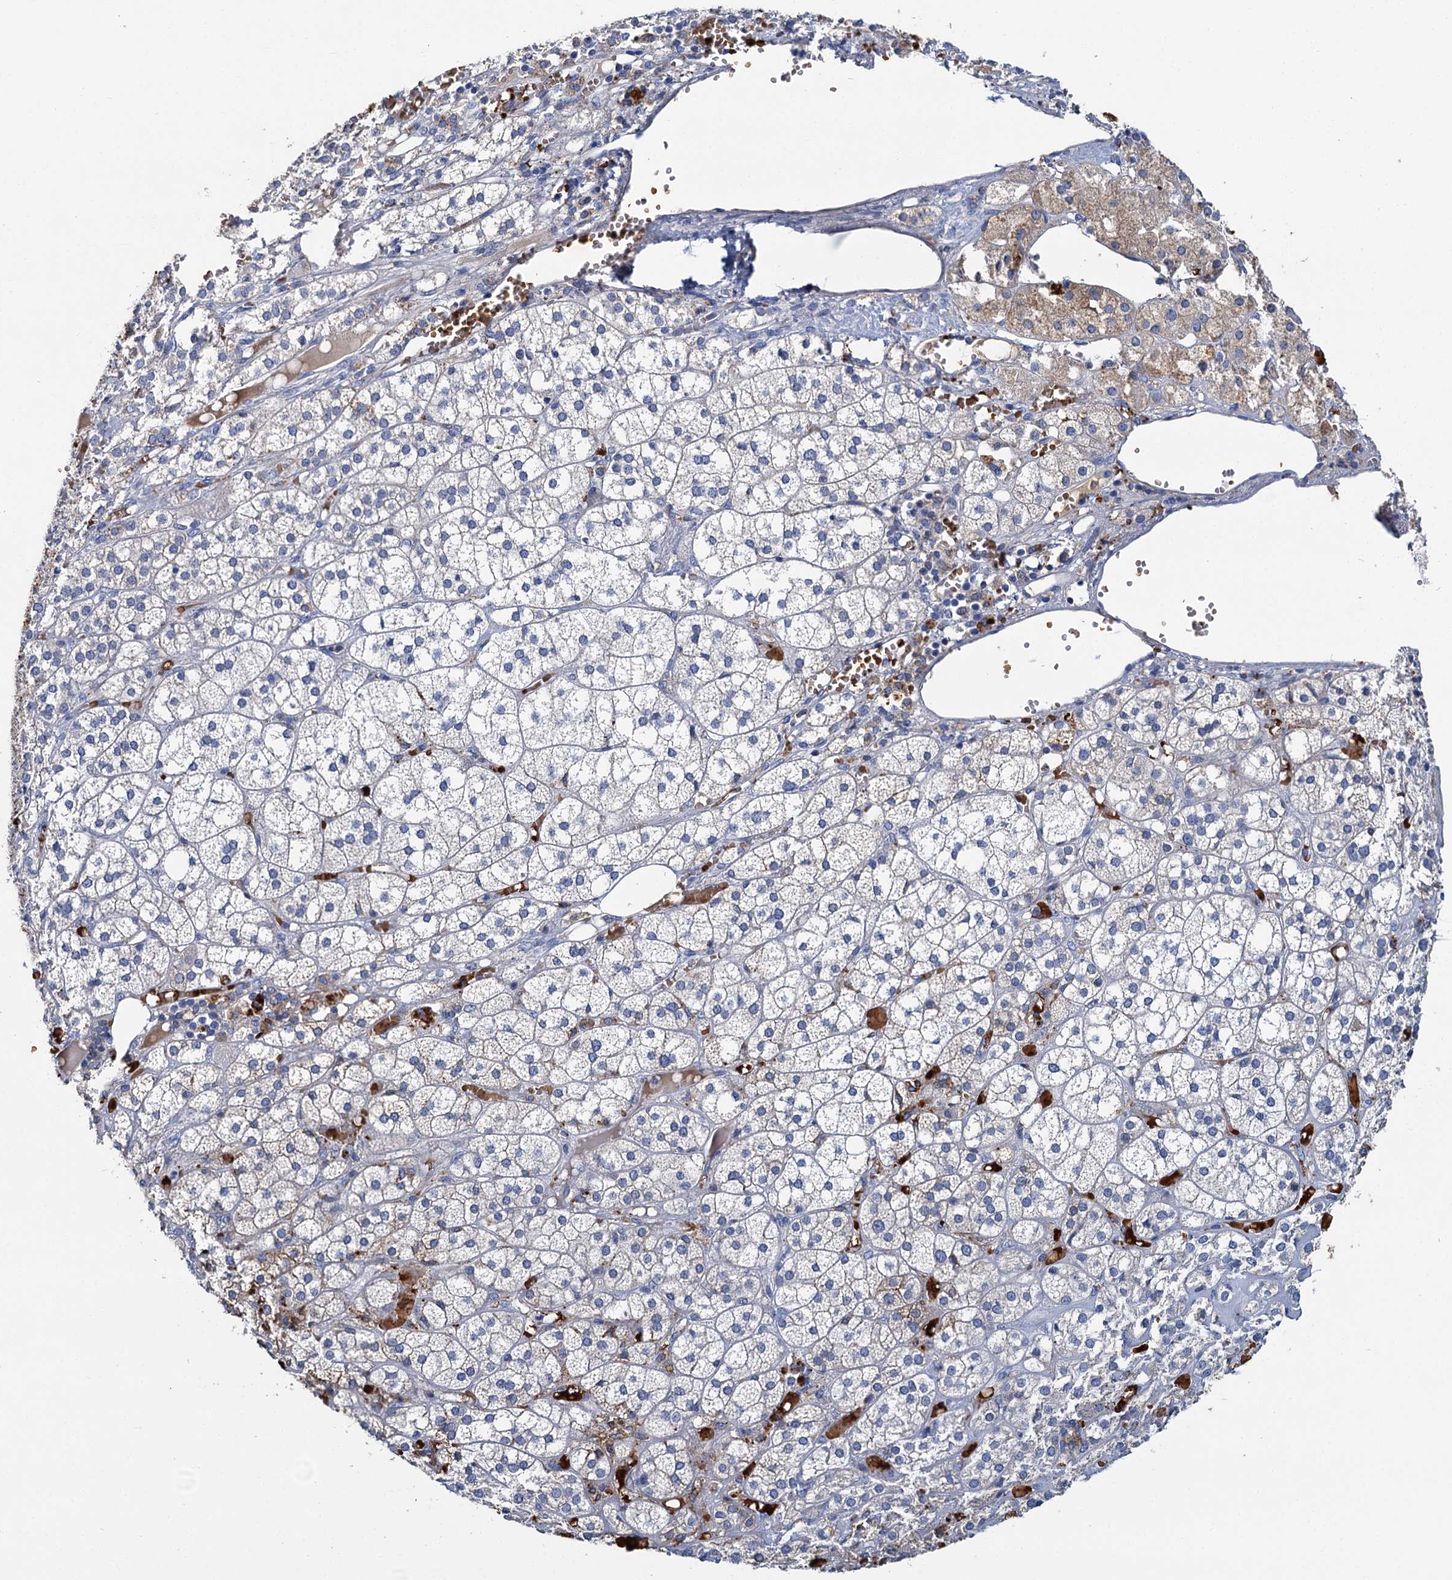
{"staining": {"intensity": "weak", "quantity": "<25%", "location": "cytoplasmic/membranous"}, "tissue": "adrenal gland", "cell_type": "Glandular cells", "image_type": "normal", "snomed": [{"axis": "morphology", "description": "Normal tissue, NOS"}, {"axis": "topography", "description": "Adrenal gland"}], "caption": "Human adrenal gland stained for a protein using IHC displays no positivity in glandular cells.", "gene": "ATG2A", "patient": {"sex": "female", "age": 61}}